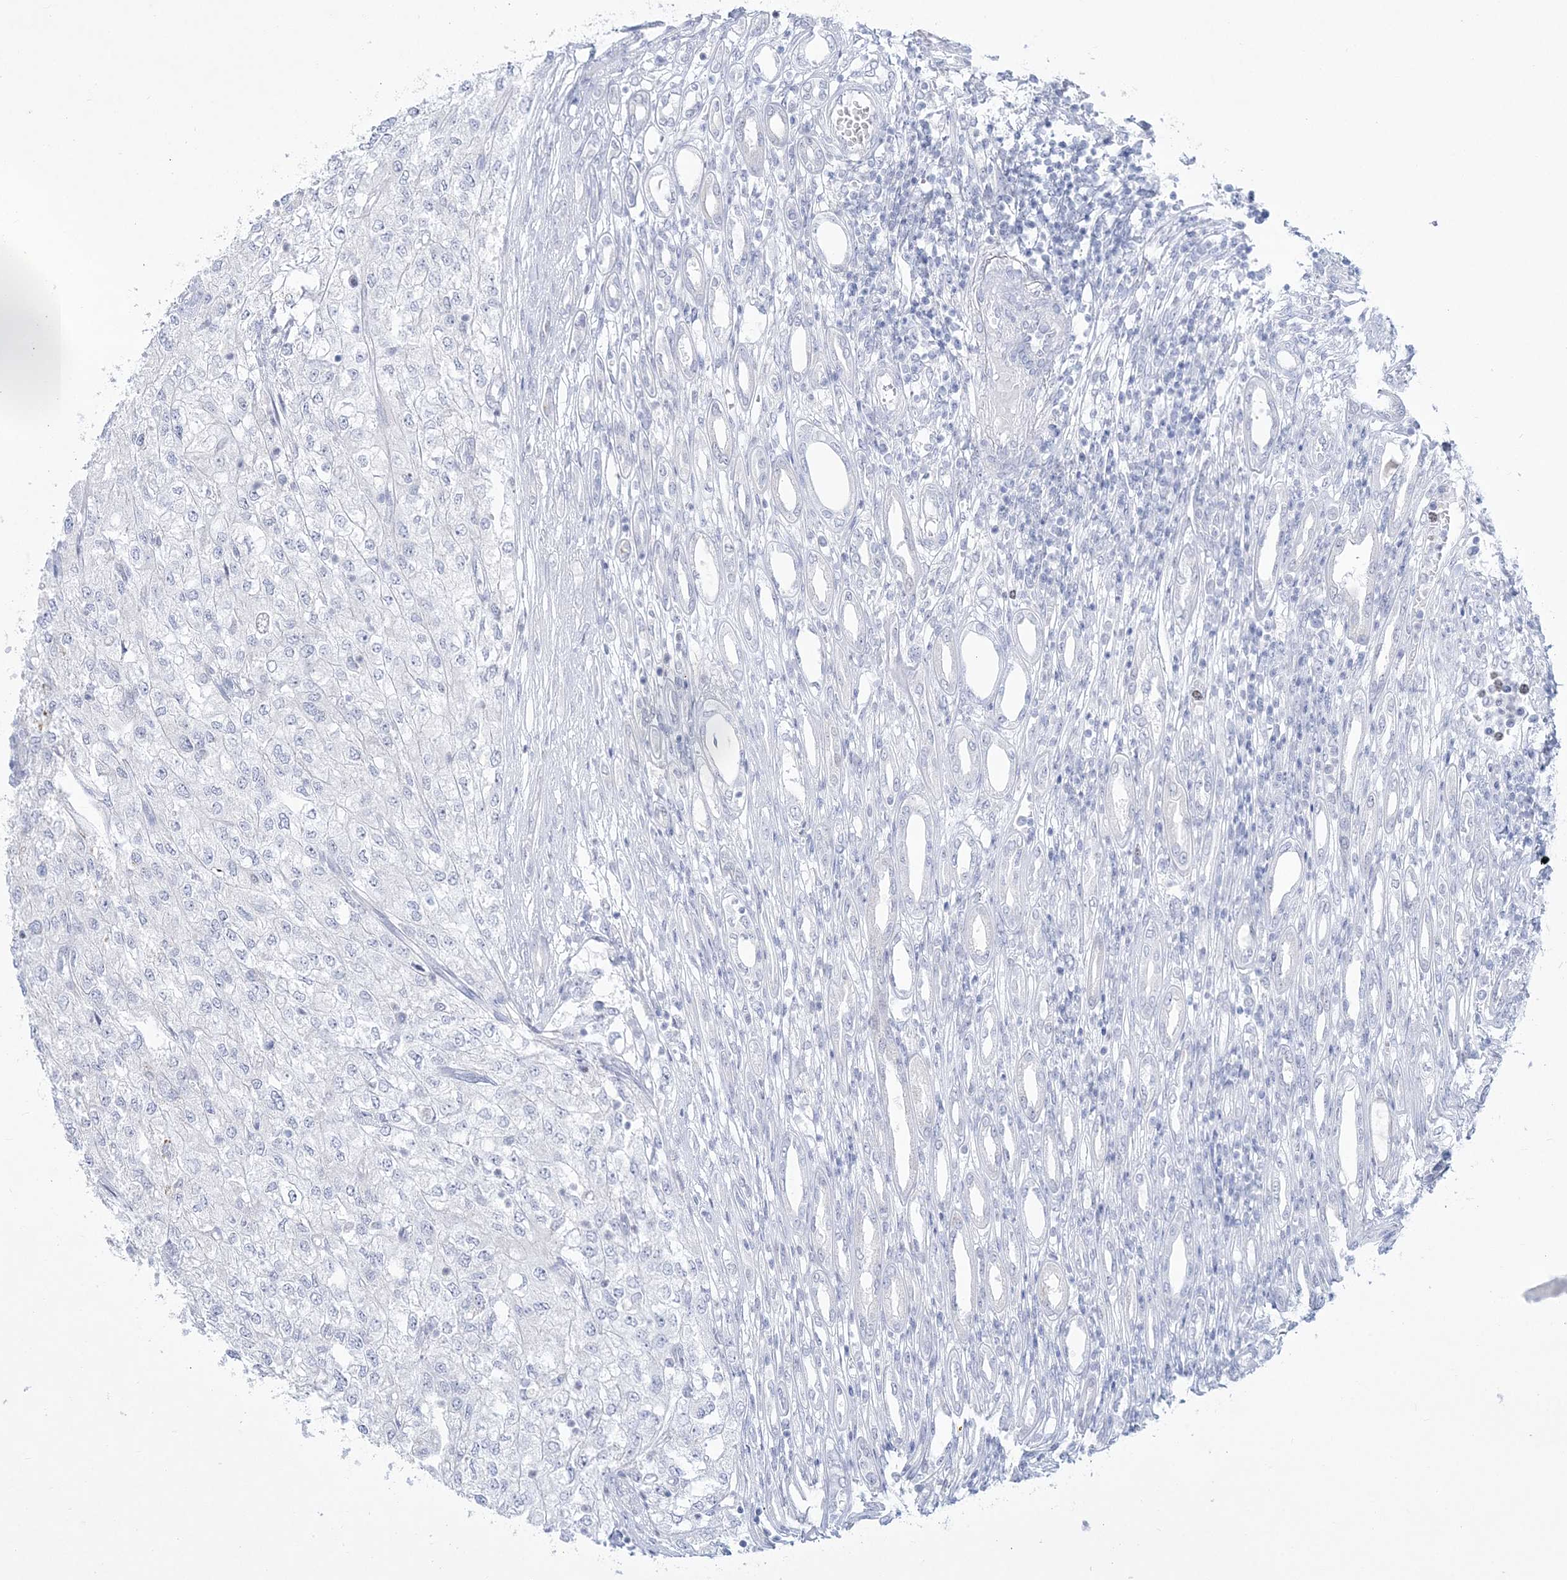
{"staining": {"intensity": "negative", "quantity": "none", "location": "none"}, "tissue": "renal cancer", "cell_type": "Tumor cells", "image_type": "cancer", "snomed": [{"axis": "morphology", "description": "Adenocarcinoma, NOS"}, {"axis": "topography", "description": "Kidney"}], "caption": "High magnification brightfield microscopy of renal cancer stained with DAB (3,3'-diaminobenzidine) (brown) and counterstained with hematoxylin (blue): tumor cells show no significant expression.", "gene": "WDR27", "patient": {"sex": "female", "age": 54}}